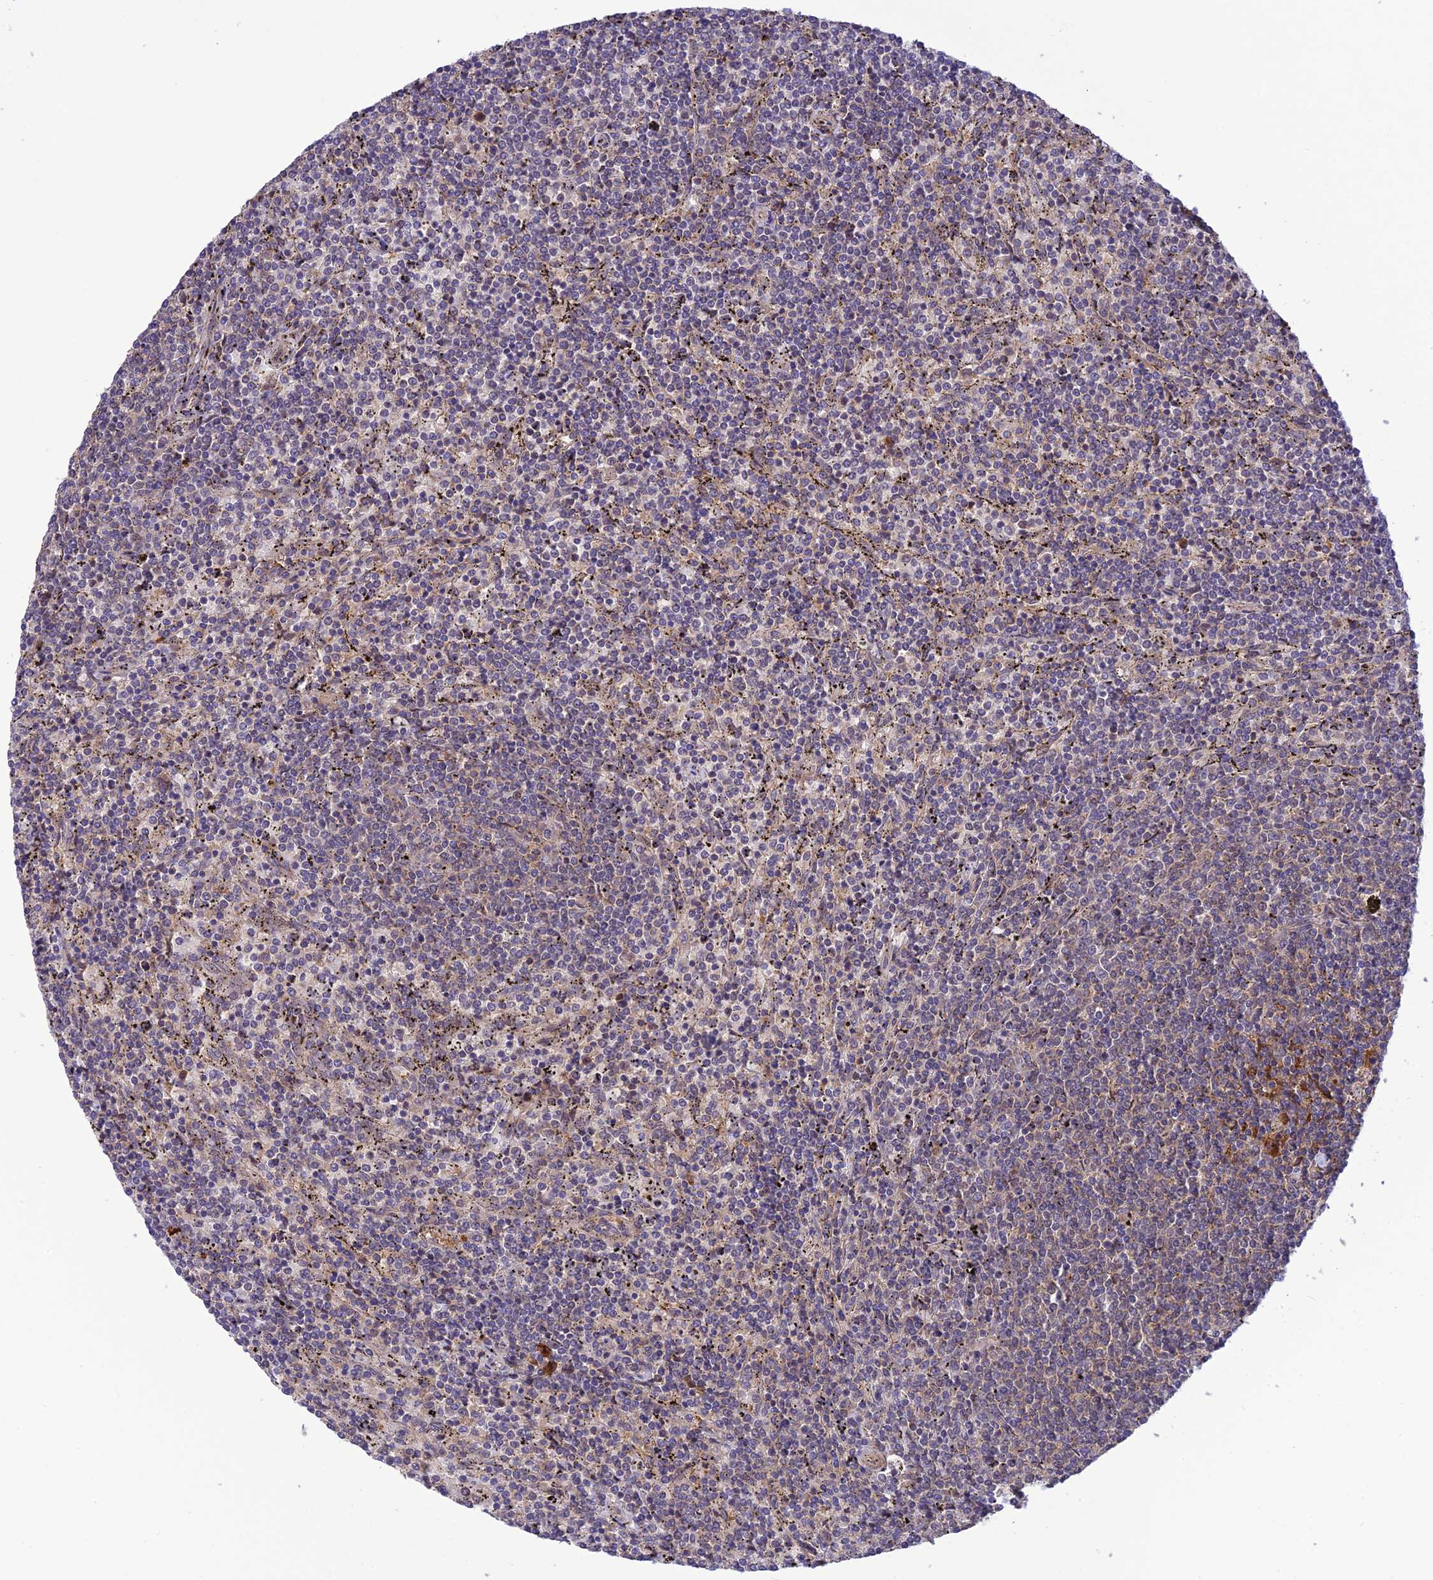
{"staining": {"intensity": "negative", "quantity": "none", "location": "none"}, "tissue": "lymphoma", "cell_type": "Tumor cells", "image_type": "cancer", "snomed": [{"axis": "morphology", "description": "Malignant lymphoma, non-Hodgkin's type, Low grade"}, {"axis": "topography", "description": "Spleen"}], "caption": "Immunohistochemical staining of human lymphoma exhibits no significant expression in tumor cells.", "gene": "UROS", "patient": {"sex": "female", "age": 50}}